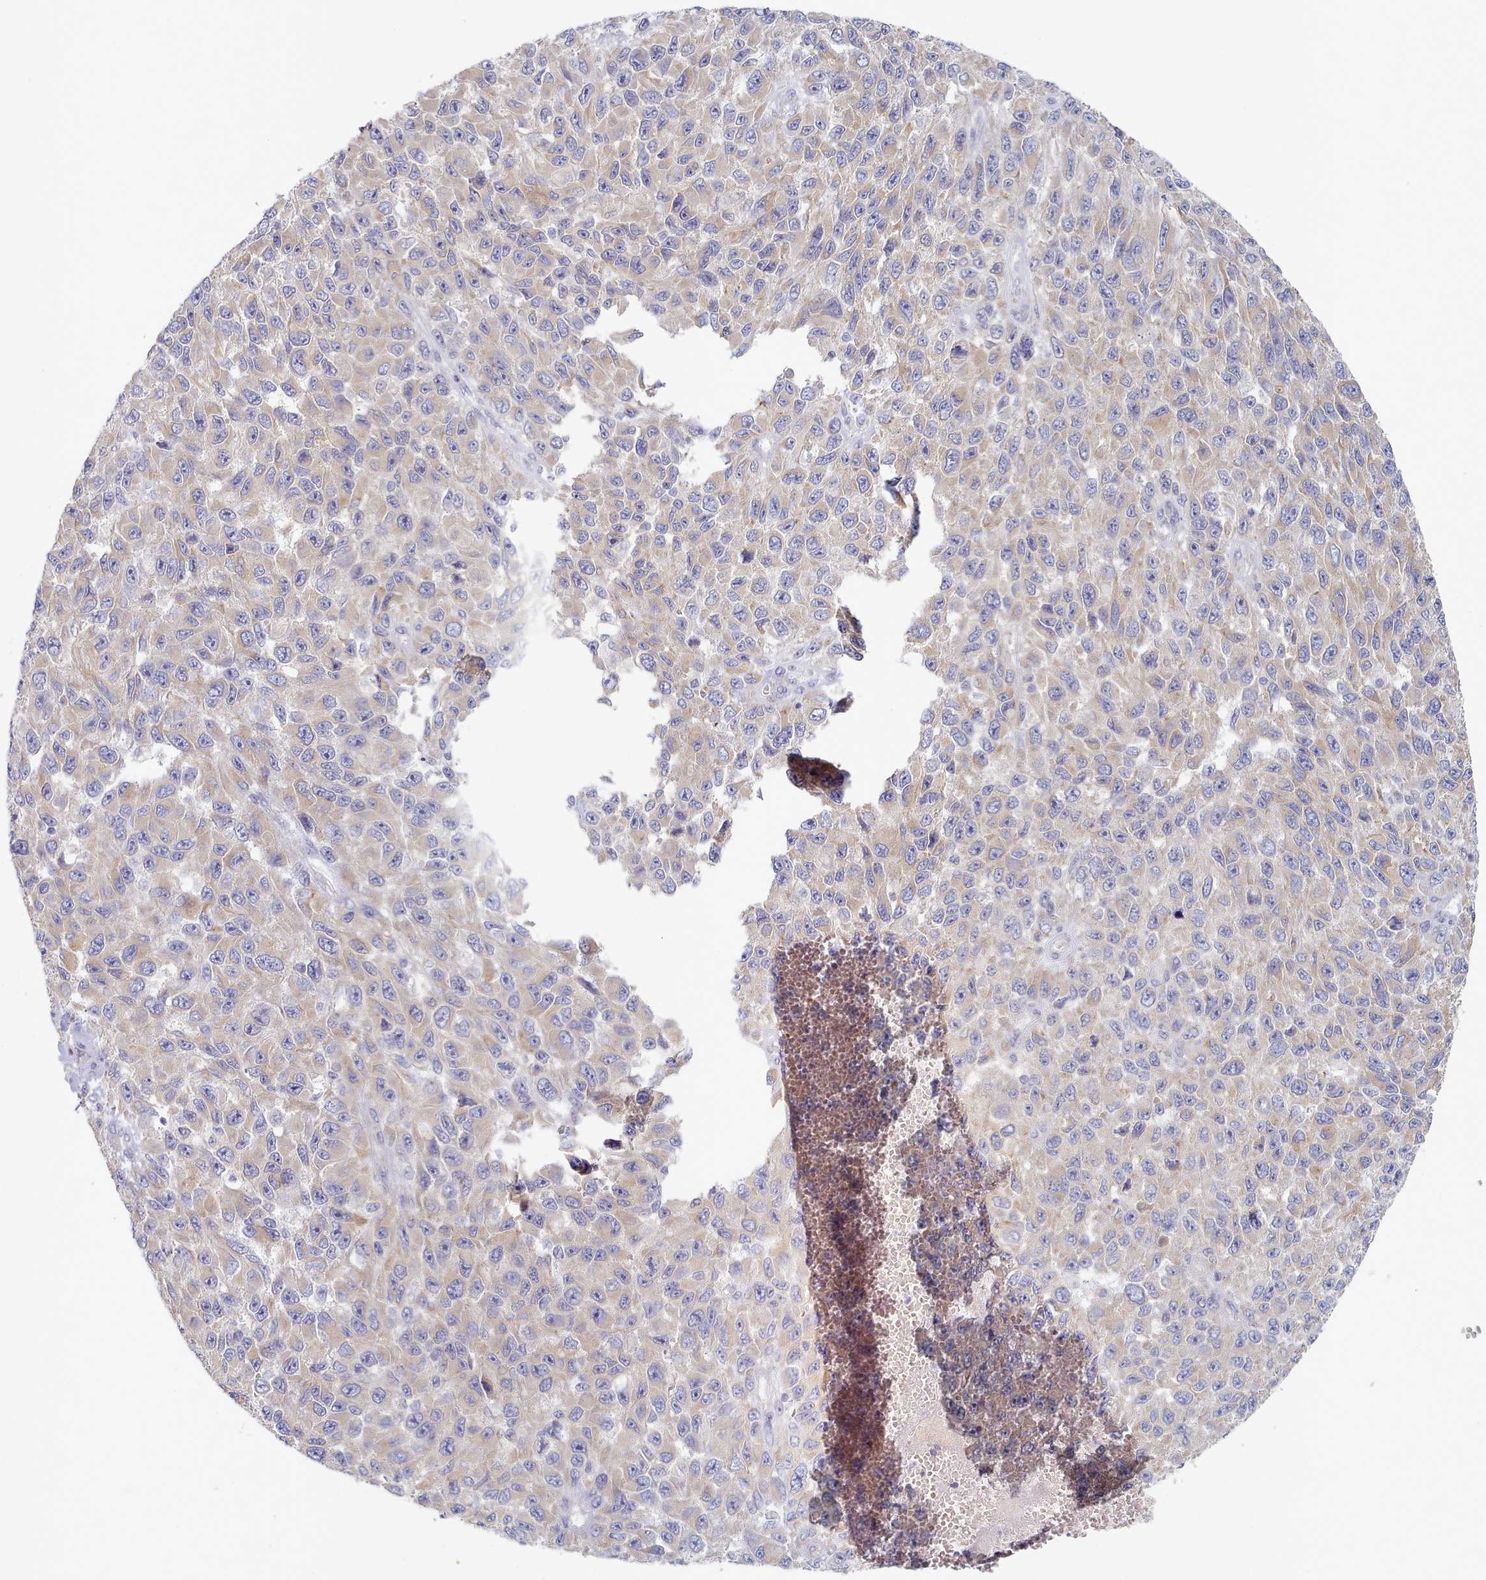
{"staining": {"intensity": "moderate", "quantity": "25%-75%", "location": "cytoplasmic/membranous"}, "tissue": "melanoma", "cell_type": "Tumor cells", "image_type": "cancer", "snomed": [{"axis": "morphology", "description": "Normal tissue, NOS"}, {"axis": "morphology", "description": "Malignant melanoma, NOS"}, {"axis": "topography", "description": "Skin"}], "caption": "Immunohistochemical staining of human malignant melanoma exhibits medium levels of moderate cytoplasmic/membranous positivity in about 25%-75% of tumor cells.", "gene": "TYW1B", "patient": {"sex": "female", "age": 96}}